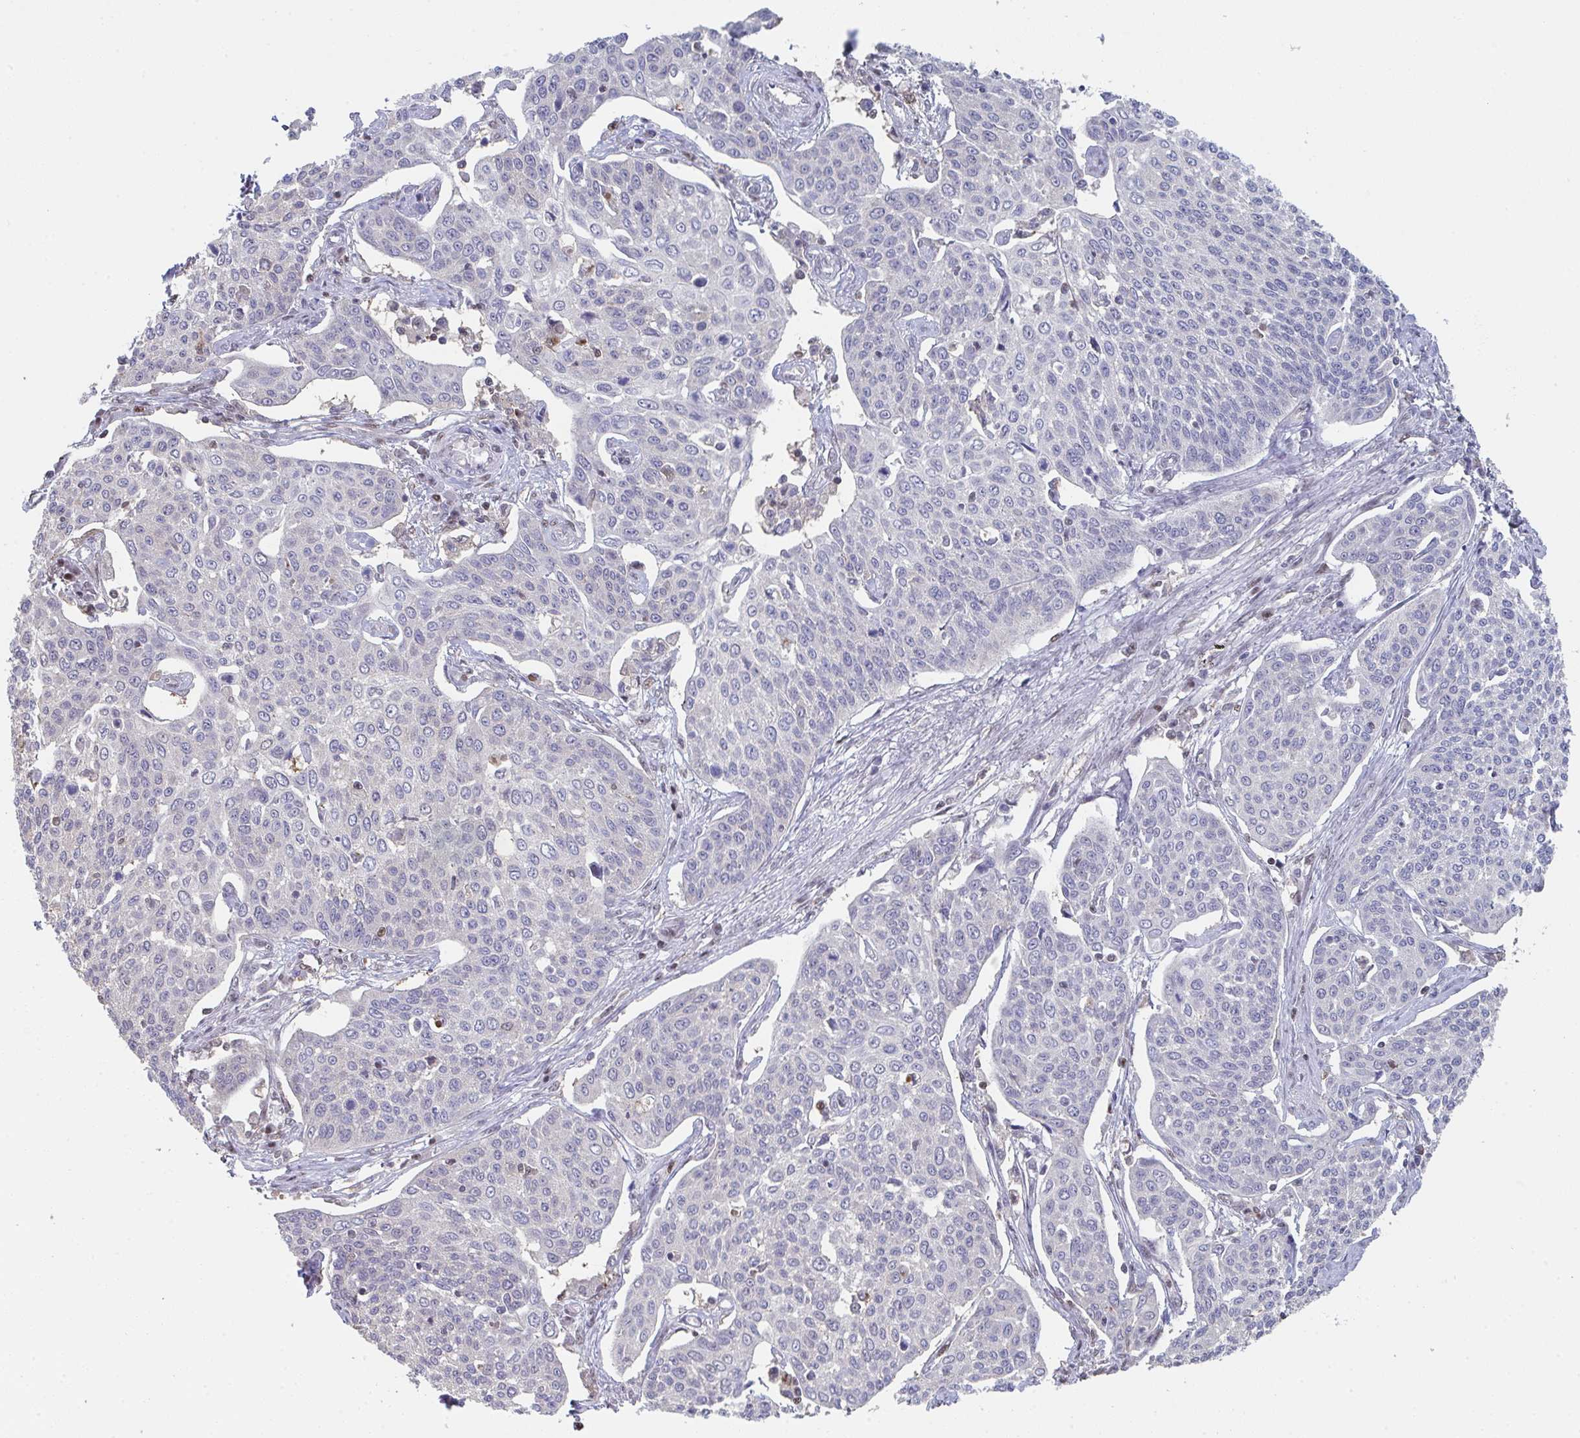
{"staining": {"intensity": "negative", "quantity": "none", "location": "none"}, "tissue": "cervical cancer", "cell_type": "Tumor cells", "image_type": "cancer", "snomed": [{"axis": "morphology", "description": "Squamous cell carcinoma, NOS"}, {"axis": "topography", "description": "Cervix"}], "caption": "Cervical cancer was stained to show a protein in brown. There is no significant staining in tumor cells. The staining is performed using DAB (3,3'-diaminobenzidine) brown chromogen with nuclei counter-stained in using hematoxylin.", "gene": "ACD", "patient": {"sex": "female", "age": 34}}